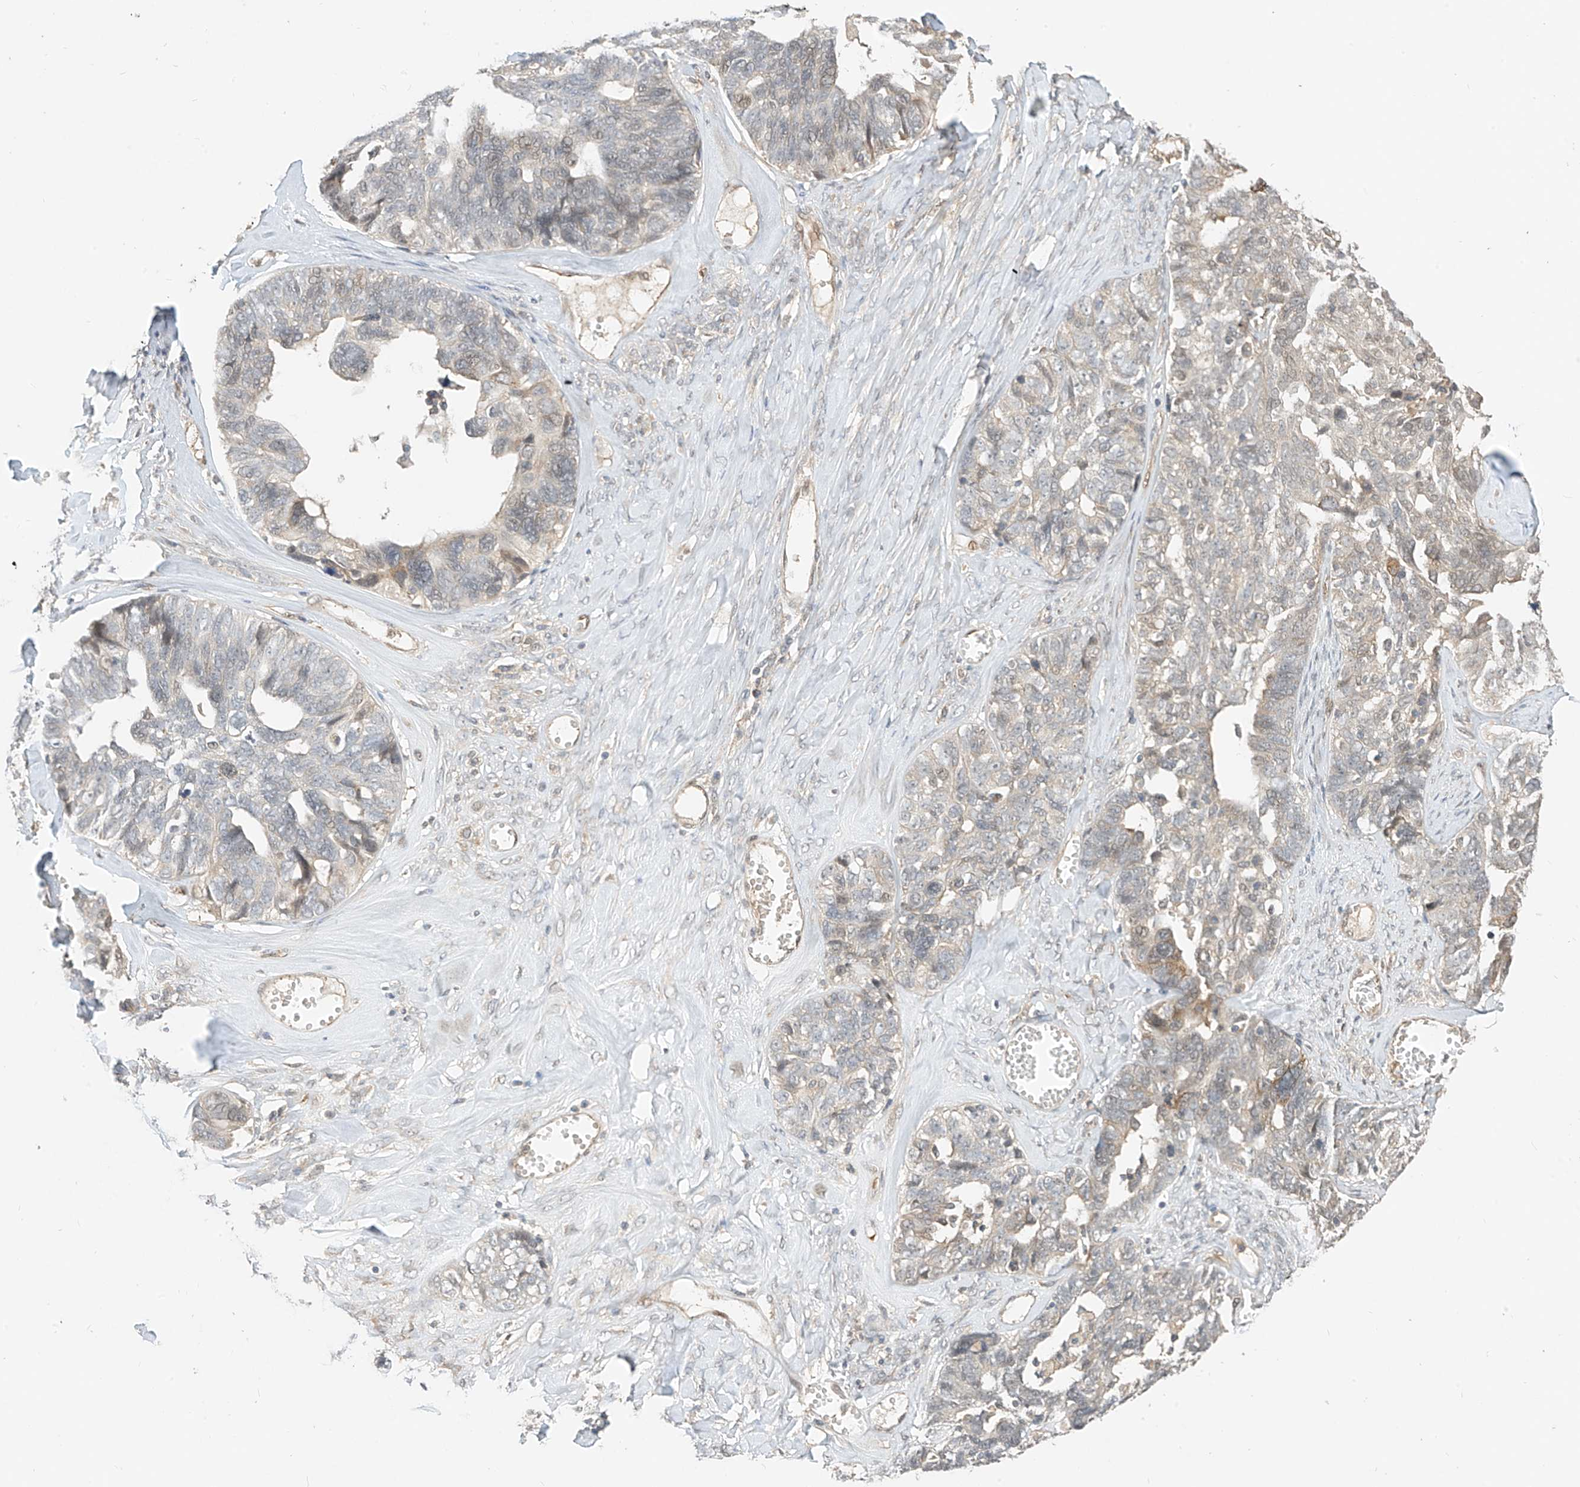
{"staining": {"intensity": "moderate", "quantity": "<25%", "location": "cytoplasmic/membranous"}, "tissue": "ovarian cancer", "cell_type": "Tumor cells", "image_type": "cancer", "snomed": [{"axis": "morphology", "description": "Cystadenocarcinoma, serous, NOS"}, {"axis": "topography", "description": "Ovary"}], "caption": "This image reveals serous cystadenocarcinoma (ovarian) stained with IHC to label a protein in brown. The cytoplasmic/membranous of tumor cells show moderate positivity for the protein. Nuclei are counter-stained blue.", "gene": "MRTFA", "patient": {"sex": "female", "age": 79}}